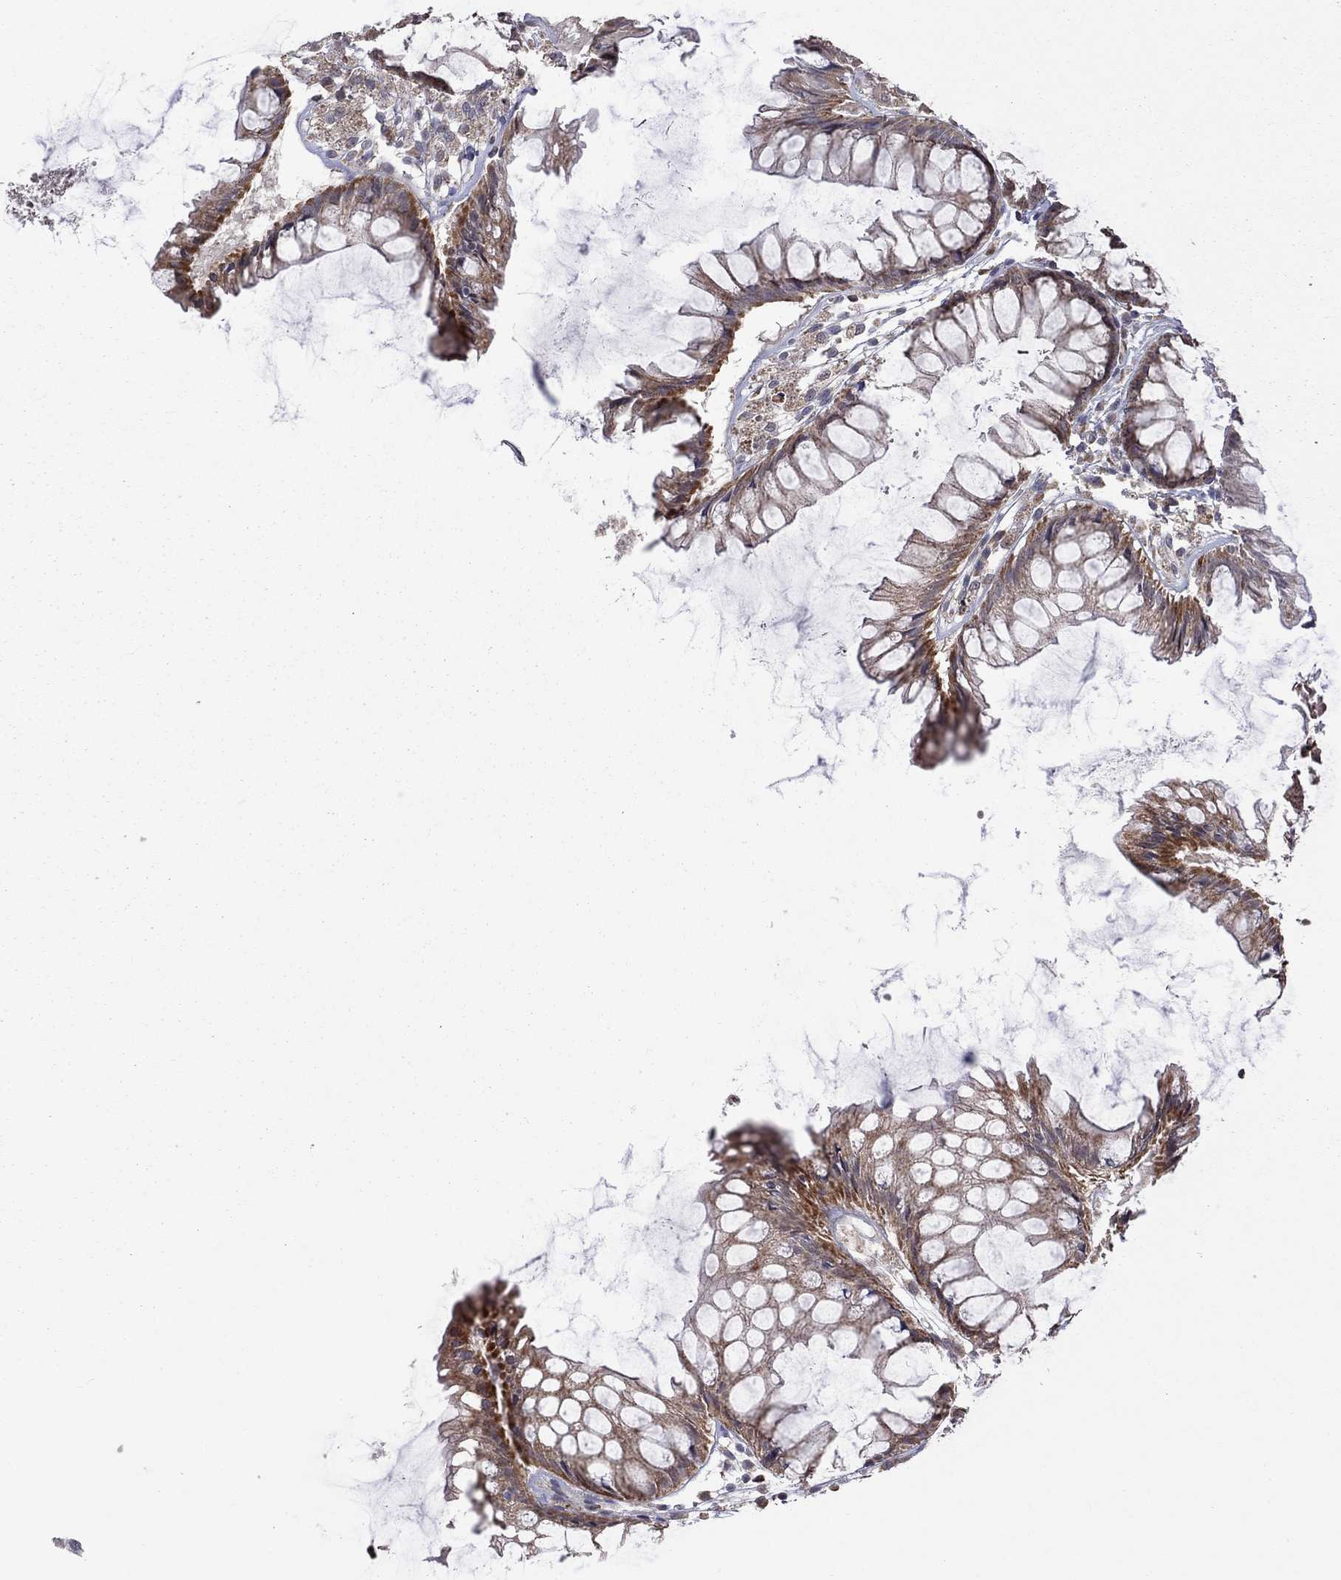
{"staining": {"intensity": "negative", "quantity": "none", "location": "none"}, "tissue": "colon", "cell_type": "Endothelial cells", "image_type": "normal", "snomed": [{"axis": "morphology", "description": "Normal tissue, NOS"}, {"axis": "morphology", "description": "Adenocarcinoma, NOS"}, {"axis": "topography", "description": "Colon"}], "caption": "Immunohistochemistry (IHC) image of unremarkable human colon stained for a protein (brown), which displays no staining in endothelial cells.", "gene": "NDUFB1", "patient": {"sex": "male", "age": 65}}